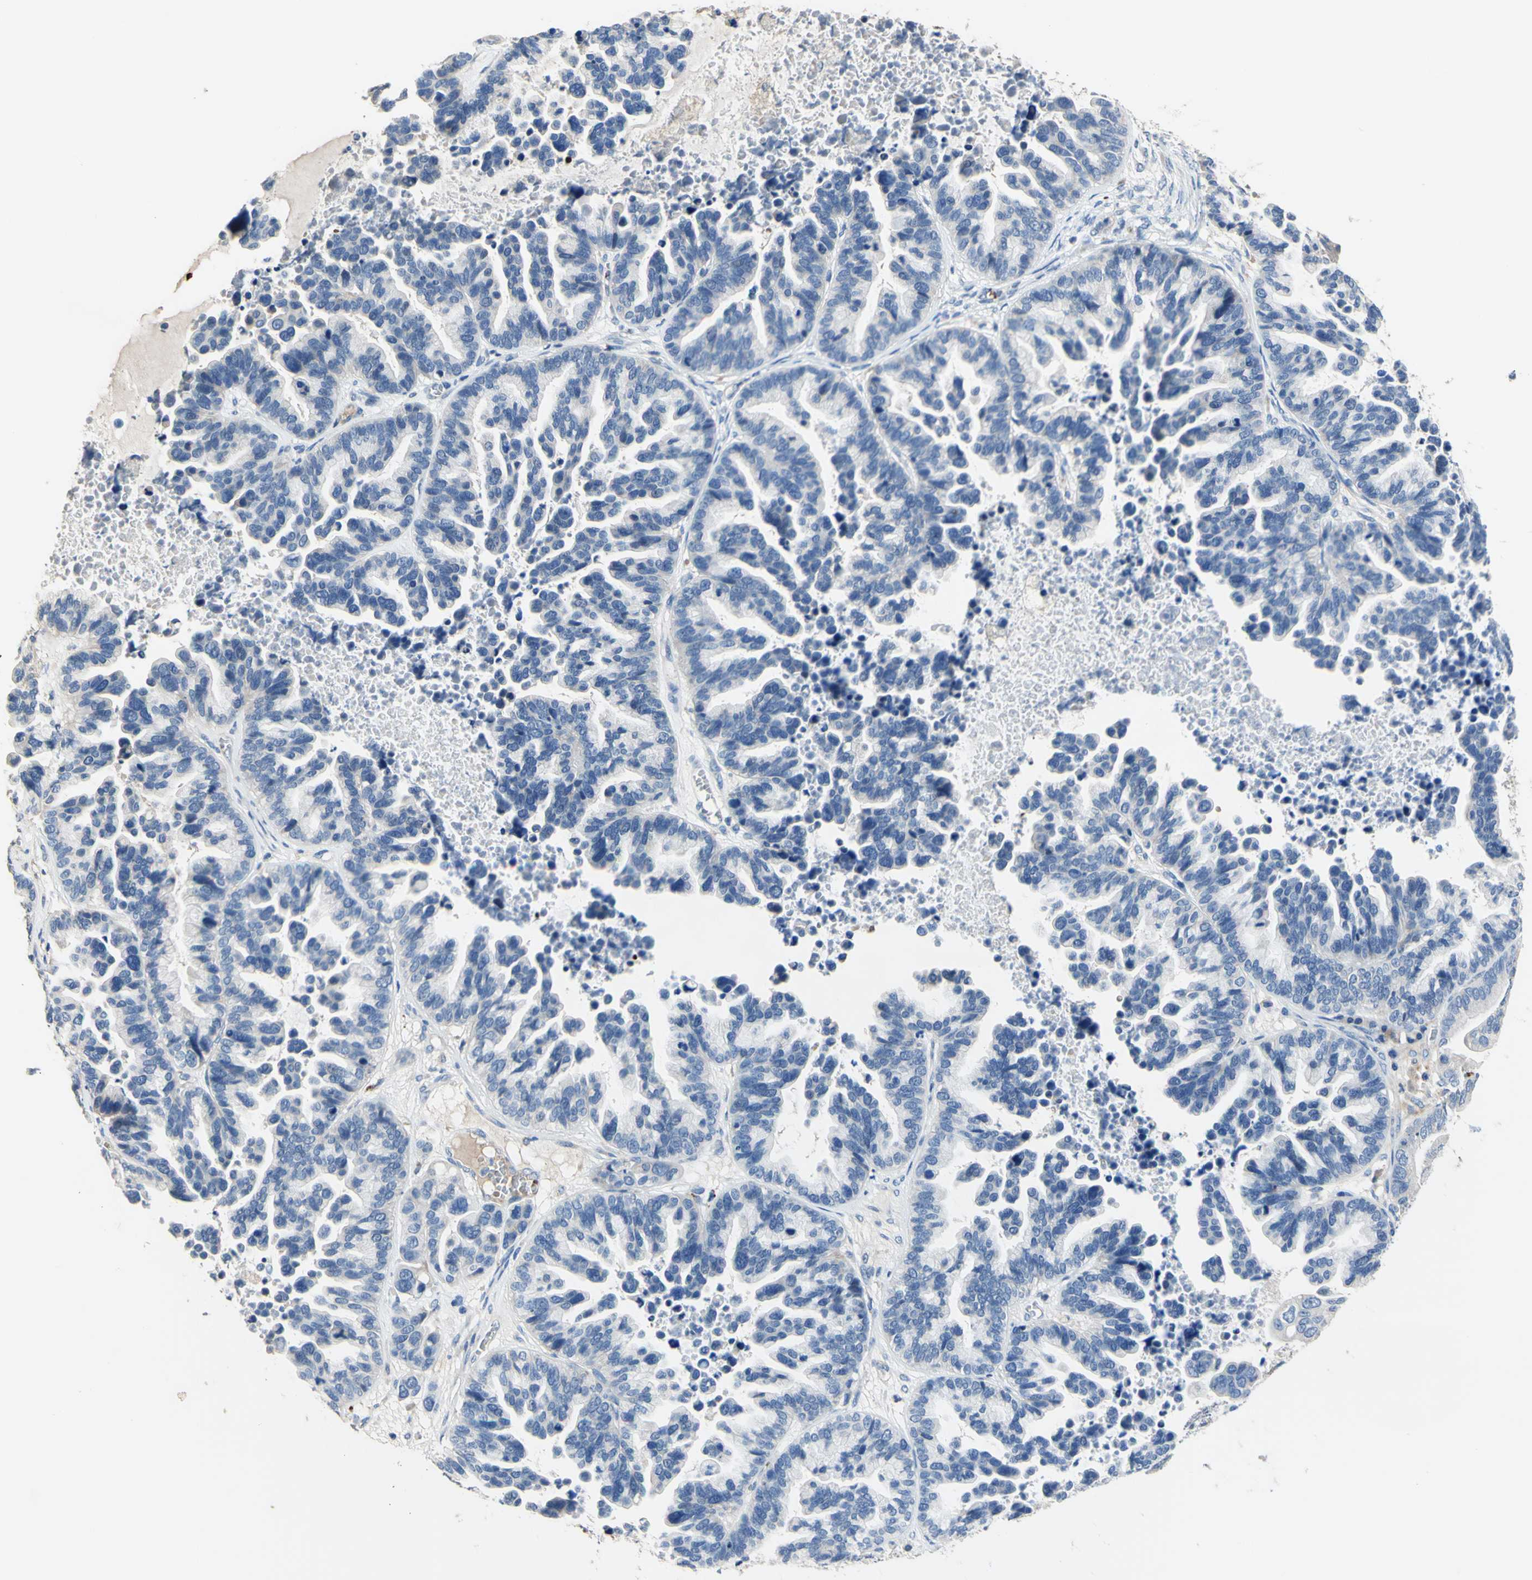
{"staining": {"intensity": "negative", "quantity": "none", "location": "none"}, "tissue": "ovarian cancer", "cell_type": "Tumor cells", "image_type": "cancer", "snomed": [{"axis": "morphology", "description": "Cystadenocarcinoma, serous, NOS"}, {"axis": "topography", "description": "Ovary"}], "caption": "Immunohistochemistry (IHC) micrograph of human ovarian cancer stained for a protein (brown), which exhibits no expression in tumor cells.", "gene": "CDON", "patient": {"sex": "female", "age": 56}}